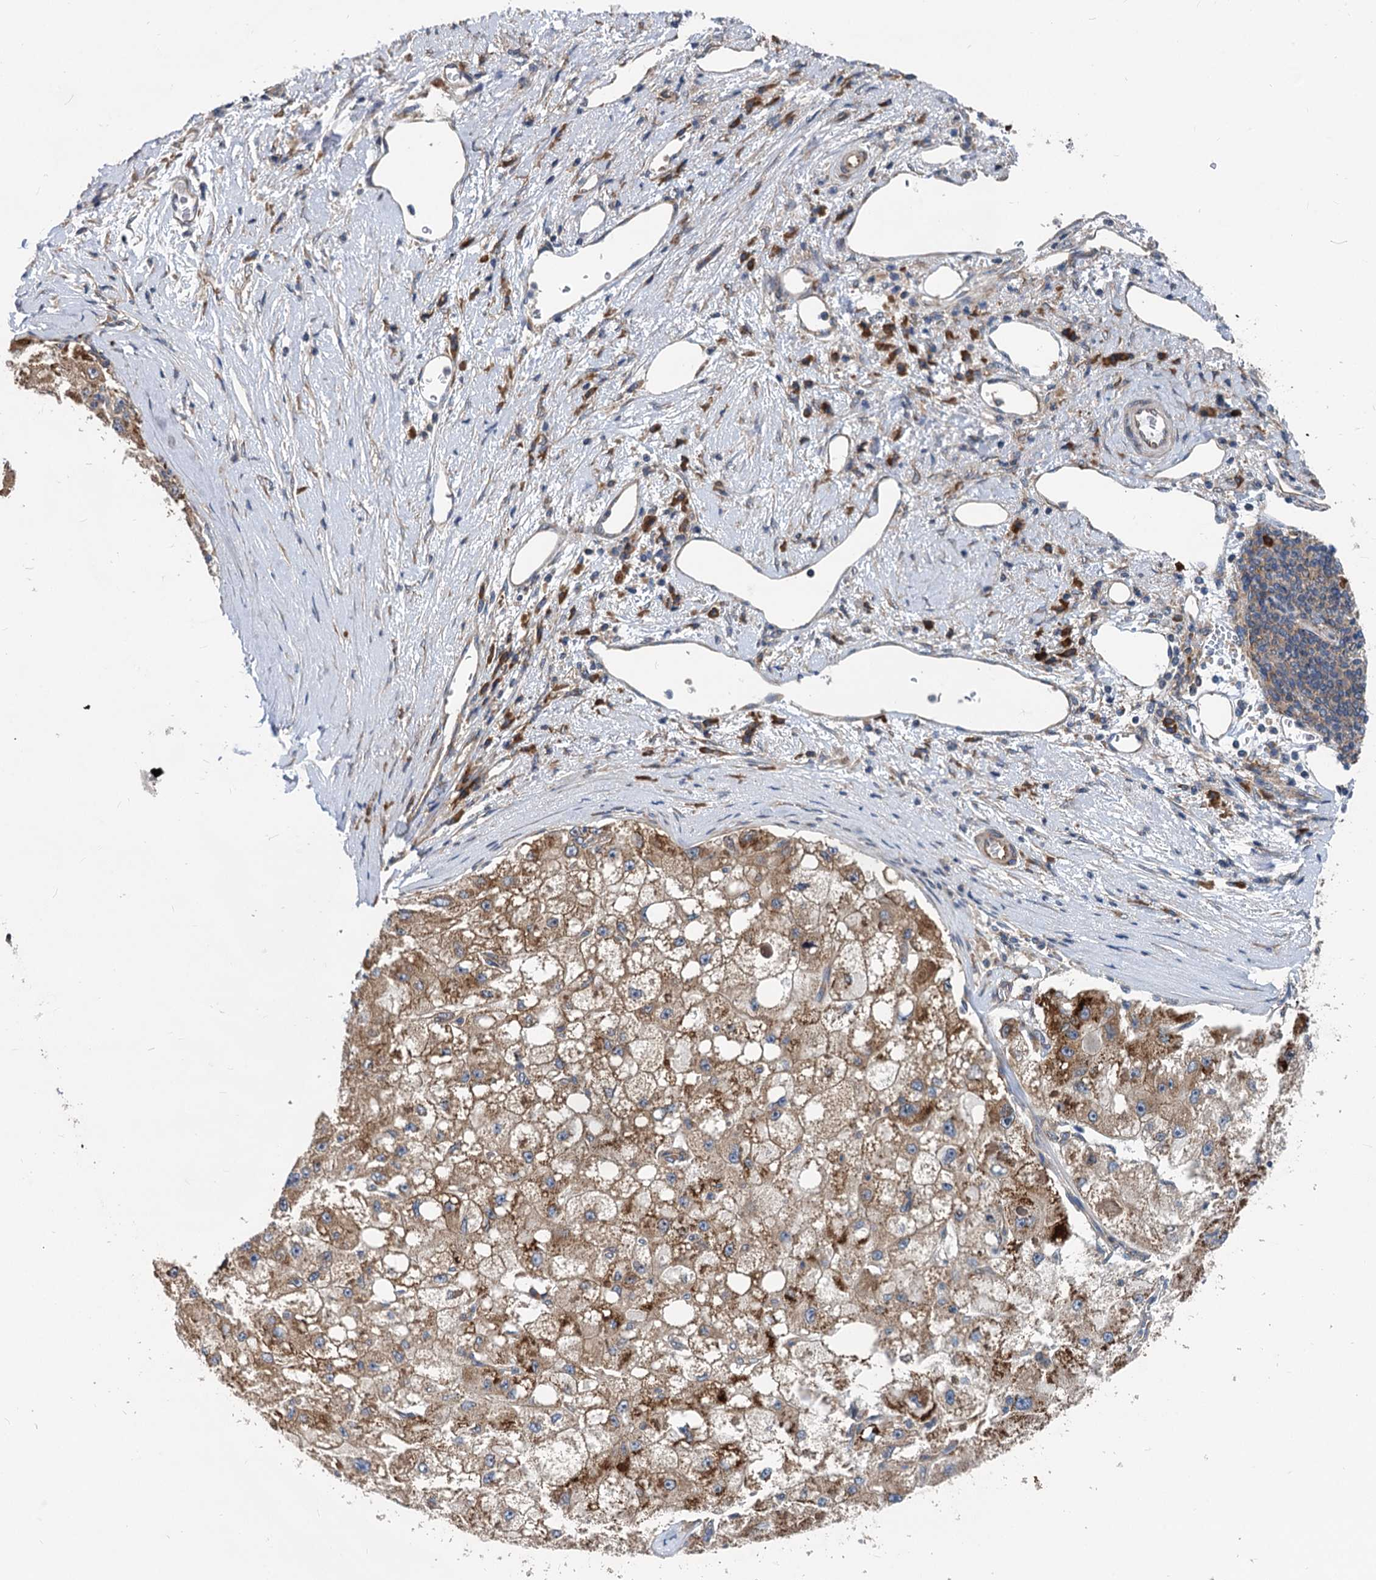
{"staining": {"intensity": "moderate", "quantity": ">75%", "location": "cytoplasmic/membranous"}, "tissue": "liver cancer", "cell_type": "Tumor cells", "image_type": "cancer", "snomed": [{"axis": "morphology", "description": "Carcinoma, Hepatocellular, NOS"}, {"axis": "topography", "description": "Liver"}], "caption": "Immunohistochemistry (IHC) staining of liver hepatocellular carcinoma, which demonstrates medium levels of moderate cytoplasmic/membranous positivity in approximately >75% of tumor cells indicating moderate cytoplasmic/membranous protein positivity. The staining was performed using DAB (brown) for protein detection and nuclei were counterstained in hematoxylin (blue).", "gene": "EIF2B2", "patient": {"sex": "male", "age": 80}}